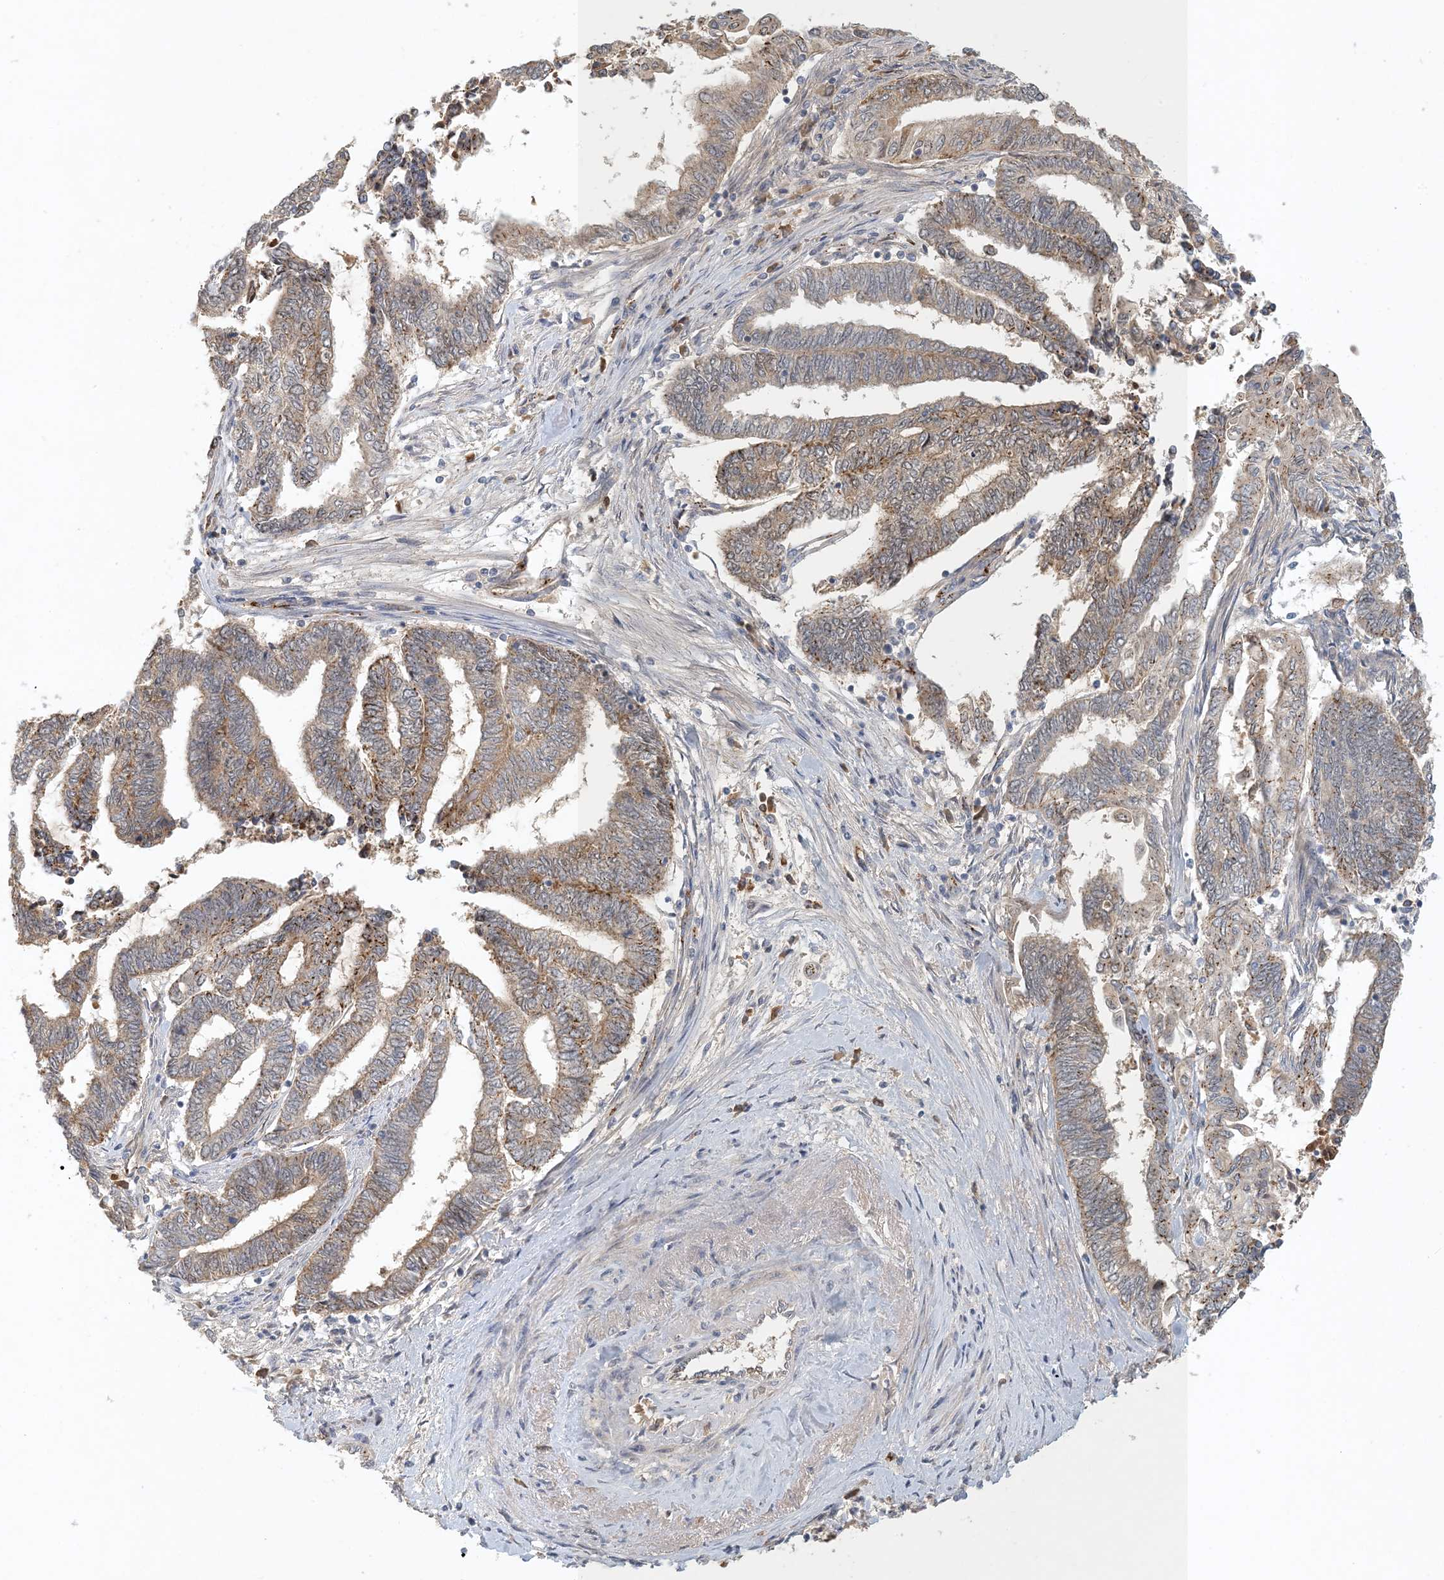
{"staining": {"intensity": "weak", "quantity": ">75%", "location": "cytoplasmic/membranous"}, "tissue": "endometrial cancer", "cell_type": "Tumor cells", "image_type": "cancer", "snomed": [{"axis": "morphology", "description": "Adenocarcinoma, NOS"}, {"axis": "topography", "description": "Uterus"}, {"axis": "topography", "description": "Endometrium"}], "caption": "DAB immunohistochemical staining of endometrial cancer demonstrates weak cytoplasmic/membranous protein positivity in about >75% of tumor cells.", "gene": "ZBTB3", "patient": {"sex": "female", "age": 70}}